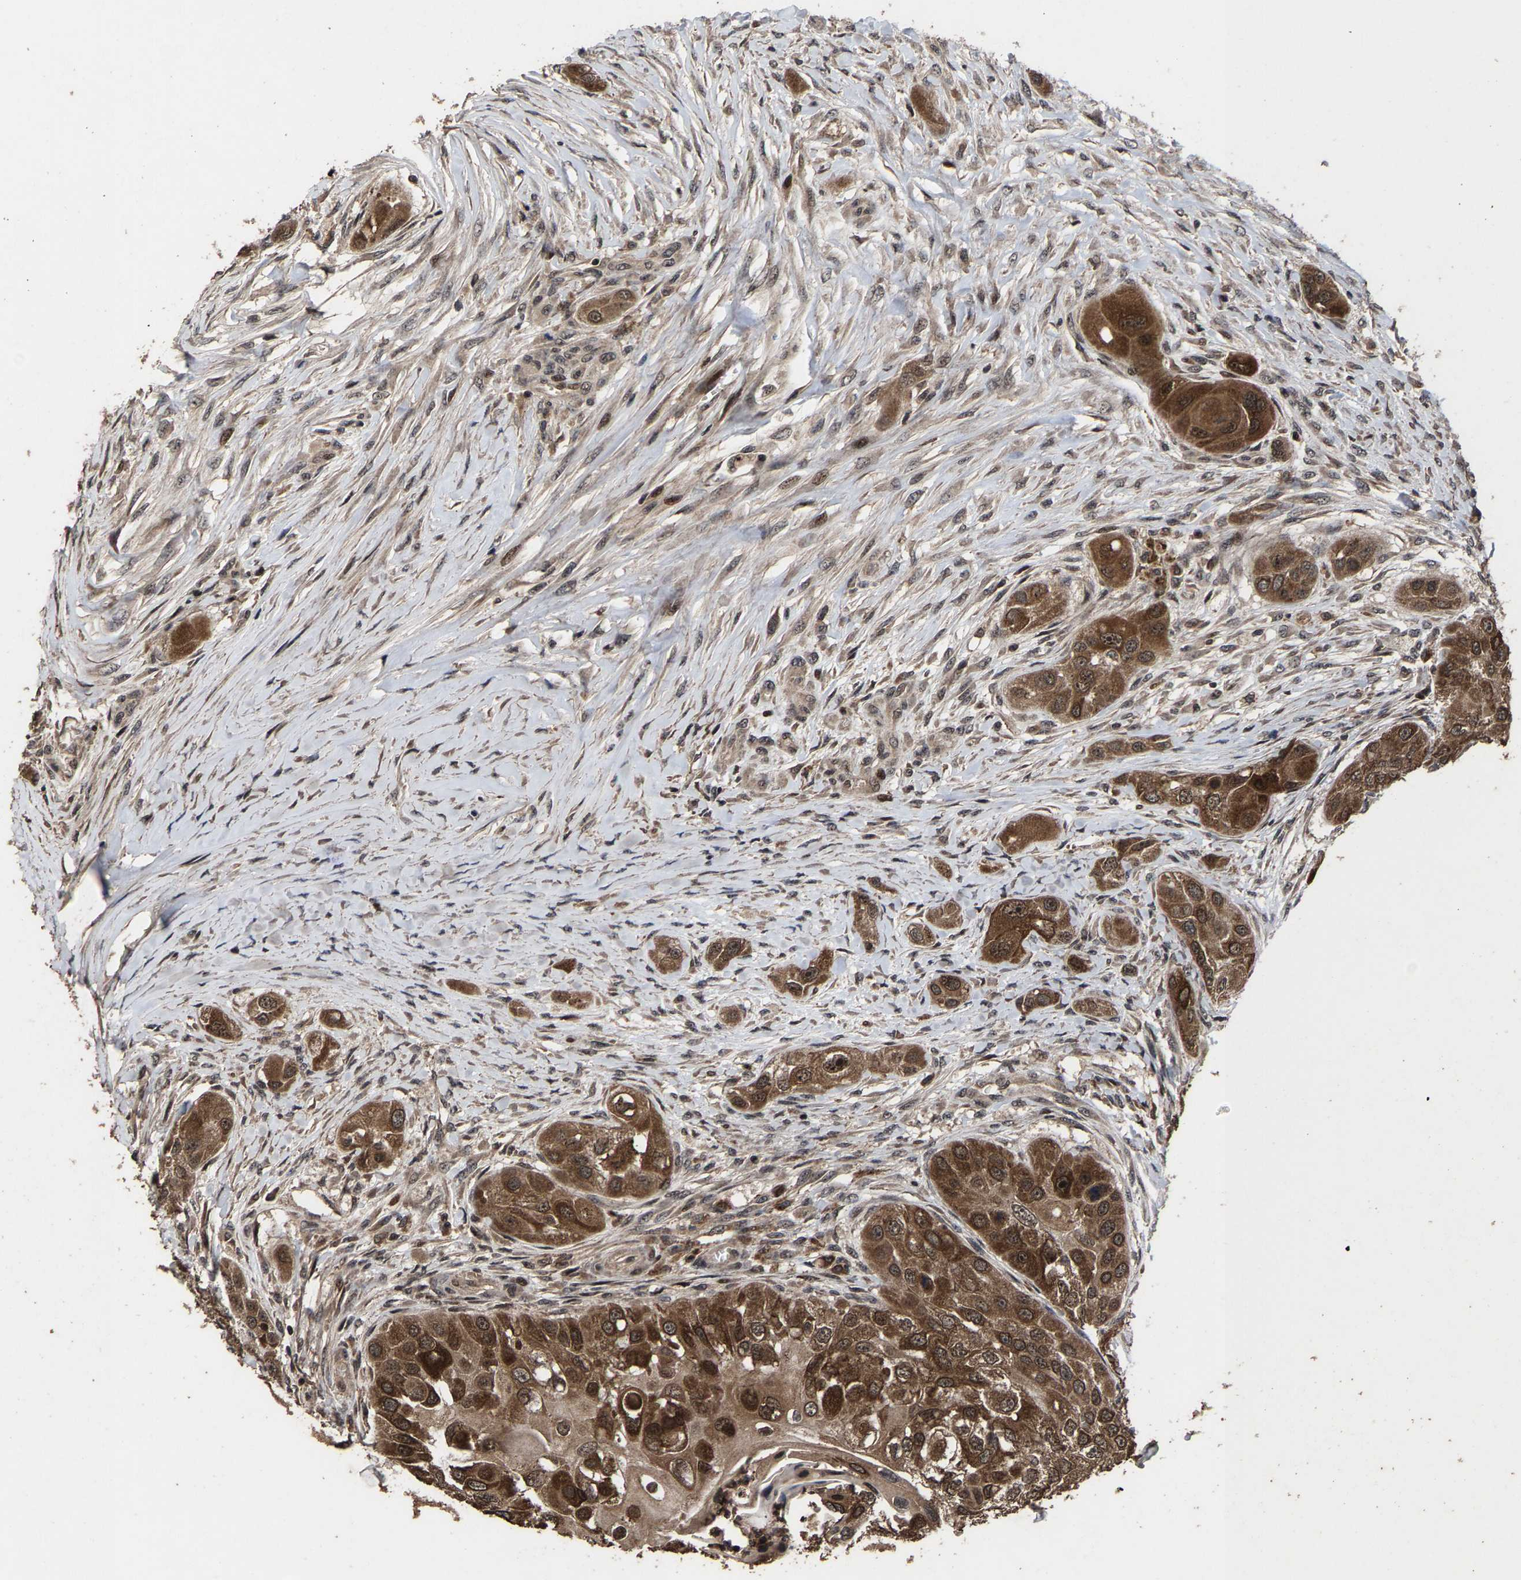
{"staining": {"intensity": "moderate", "quantity": ">75%", "location": "cytoplasmic/membranous,nuclear"}, "tissue": "head and neck cancer", "cell_type": "Tumor cells", "image_type": "cancer", "snomed": [{"axis": "morphology", "description": "Normal tissue, NOS"}, {"axis": "morphology", "description": "Squamous cell carcinoma, NOS"}, {"axis": "topography", "description": "Skeletal muscle"}, {"axis": "topography", "description": "Head-Neck"}], "caption": "IHC histopathology image of head and neck cancer stained for a protein (brown), which shows medium levels of moderate cytoplasmic/membranous and nuclear staining in about >75% of tumor cells.", "gene": "HAUS6", "patient": {"sex": "male", "age": 51}}